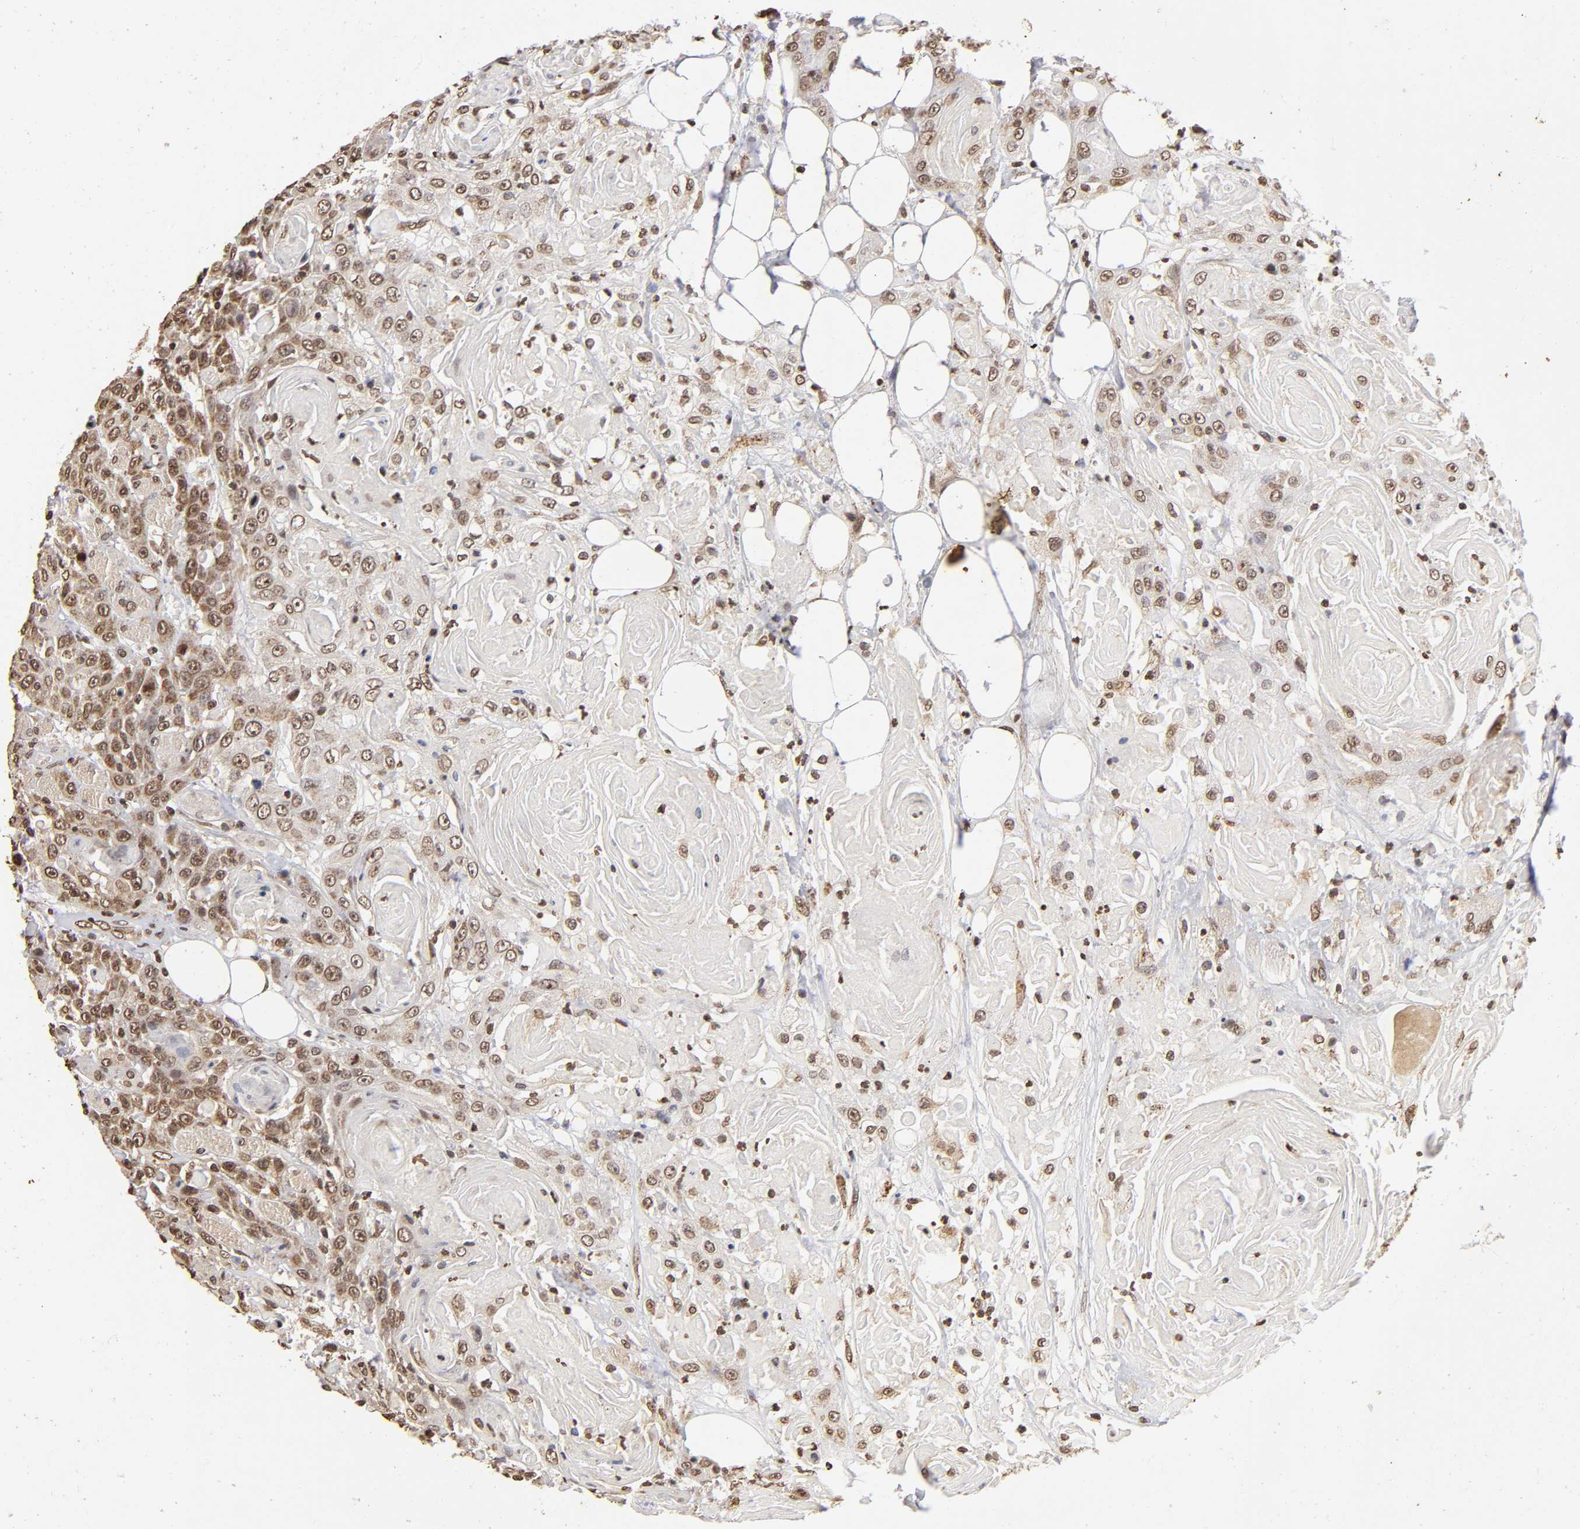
{"staining": {"intensity": "weak", "quantity": ">75%", "location": "cytoplasmic/membranous,nuclear"}, "tissue": "head and neck cancer", "cell_type": "Tumor cells", "image_type": "cancer", "snomed": [{"axis": "morphology", "description": "Squamous cell carcinoma, NOS"}, {"axis": "topography", "description": "Head-Neck"}], "caption": "Immunohistochemical staining of human squamous cell carcinoma (head and neck) shows low levels of weak cytoplasmic/membranous and nuclear protein positivity in about >75% of tumor cells.", "gene": "MLLT6", "patient": {"sex": "female", "age": 84}}